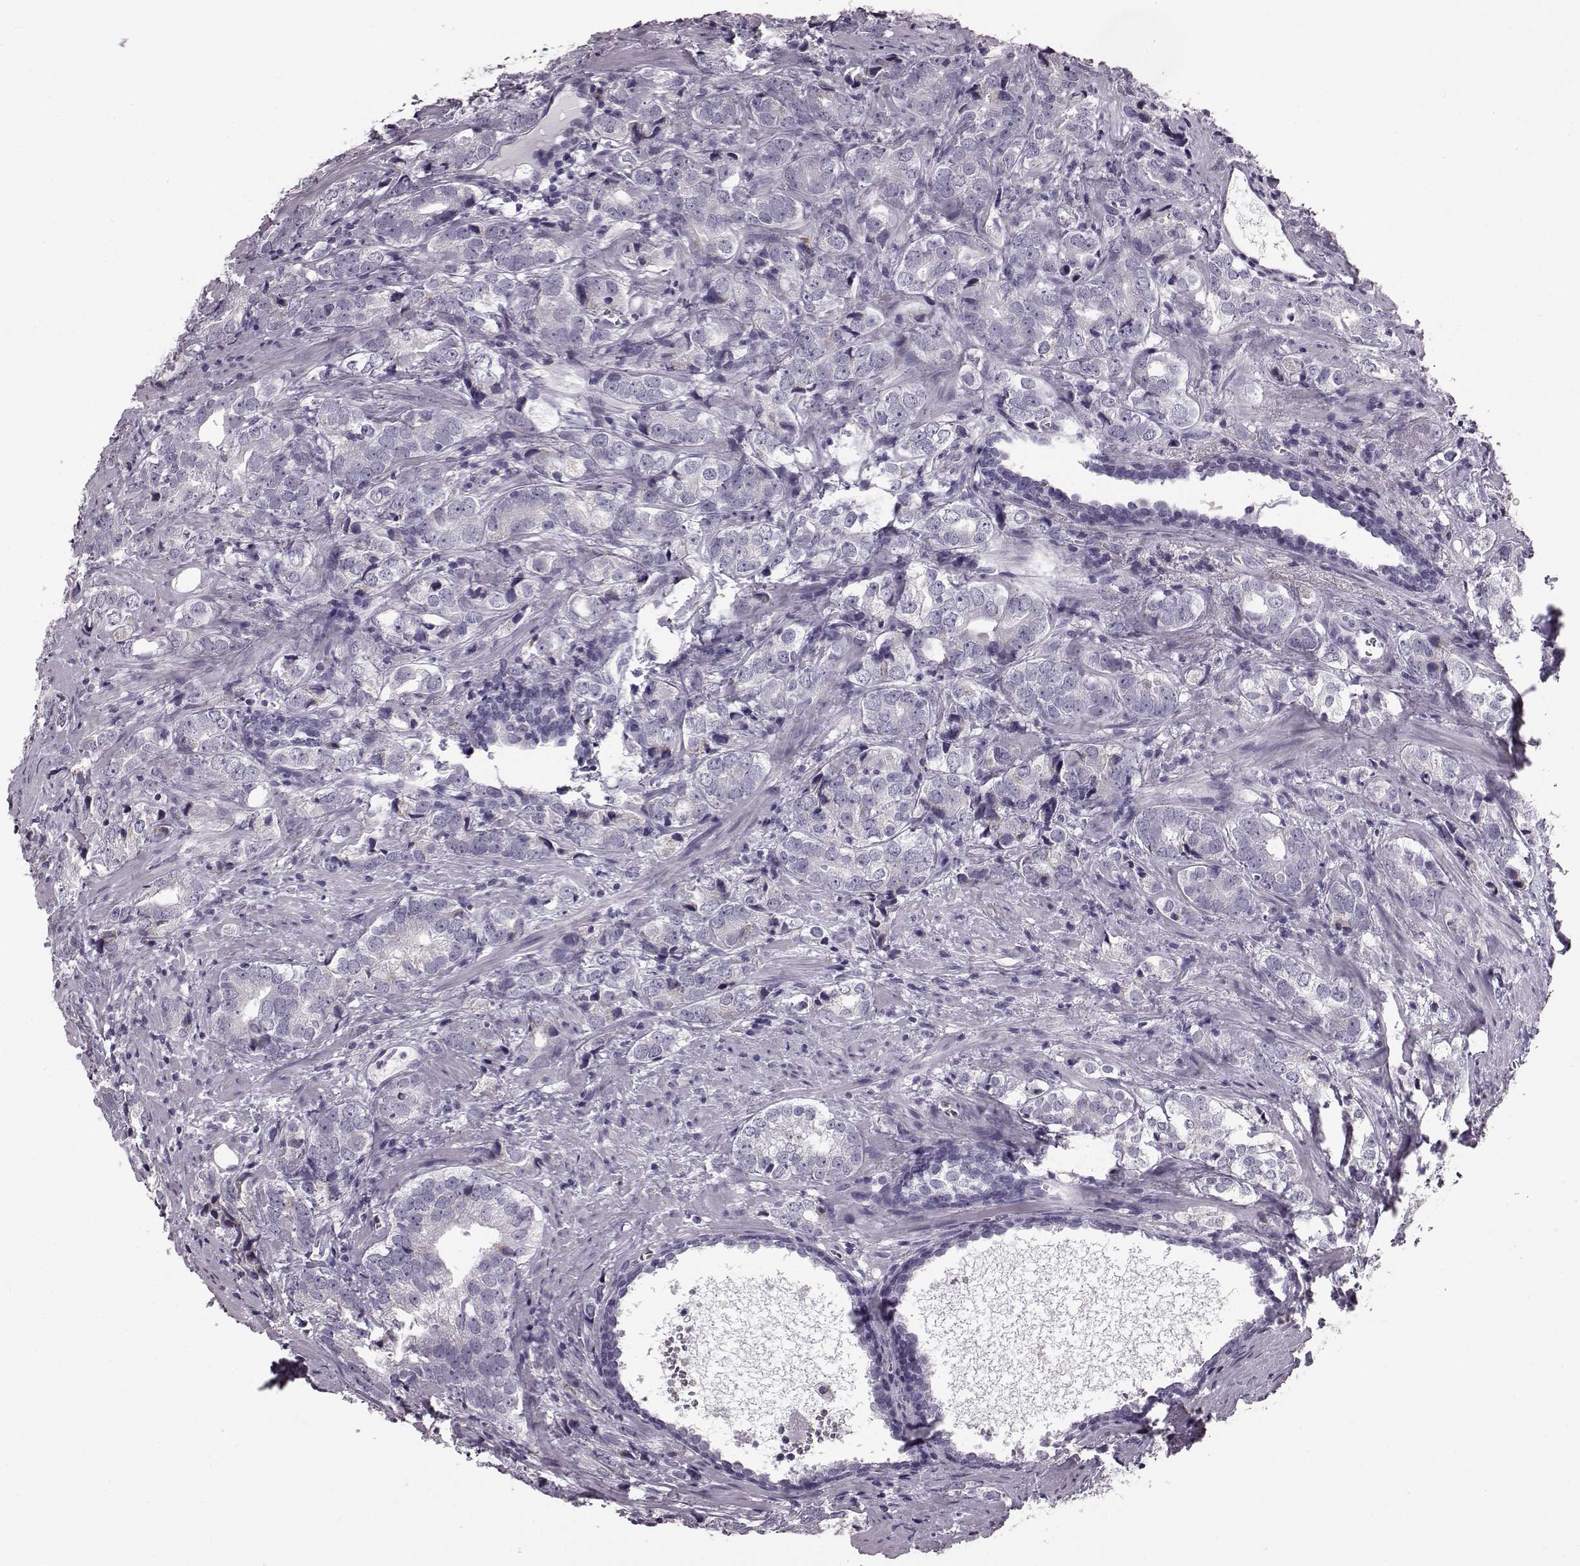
{"staining": {"intensity": "negative", "quantity": "none", "location": "none"}, "tissue": "prostate cancer", "cell_type": "Tumor cells", "image_type": "cancer", "snomed": [{"axis": "morphology", "description": "Adenocarcinoma, NOS"}, {"axis": "topography", "description": "Prostate and seminal vesicle, NOS"}], "caption": "Image shows no protein expression in tumor cells of adenocarcinoma (prostate) tissue.", "gene": "JSRP1", "patient": {"sex": "male", "age": 63}}